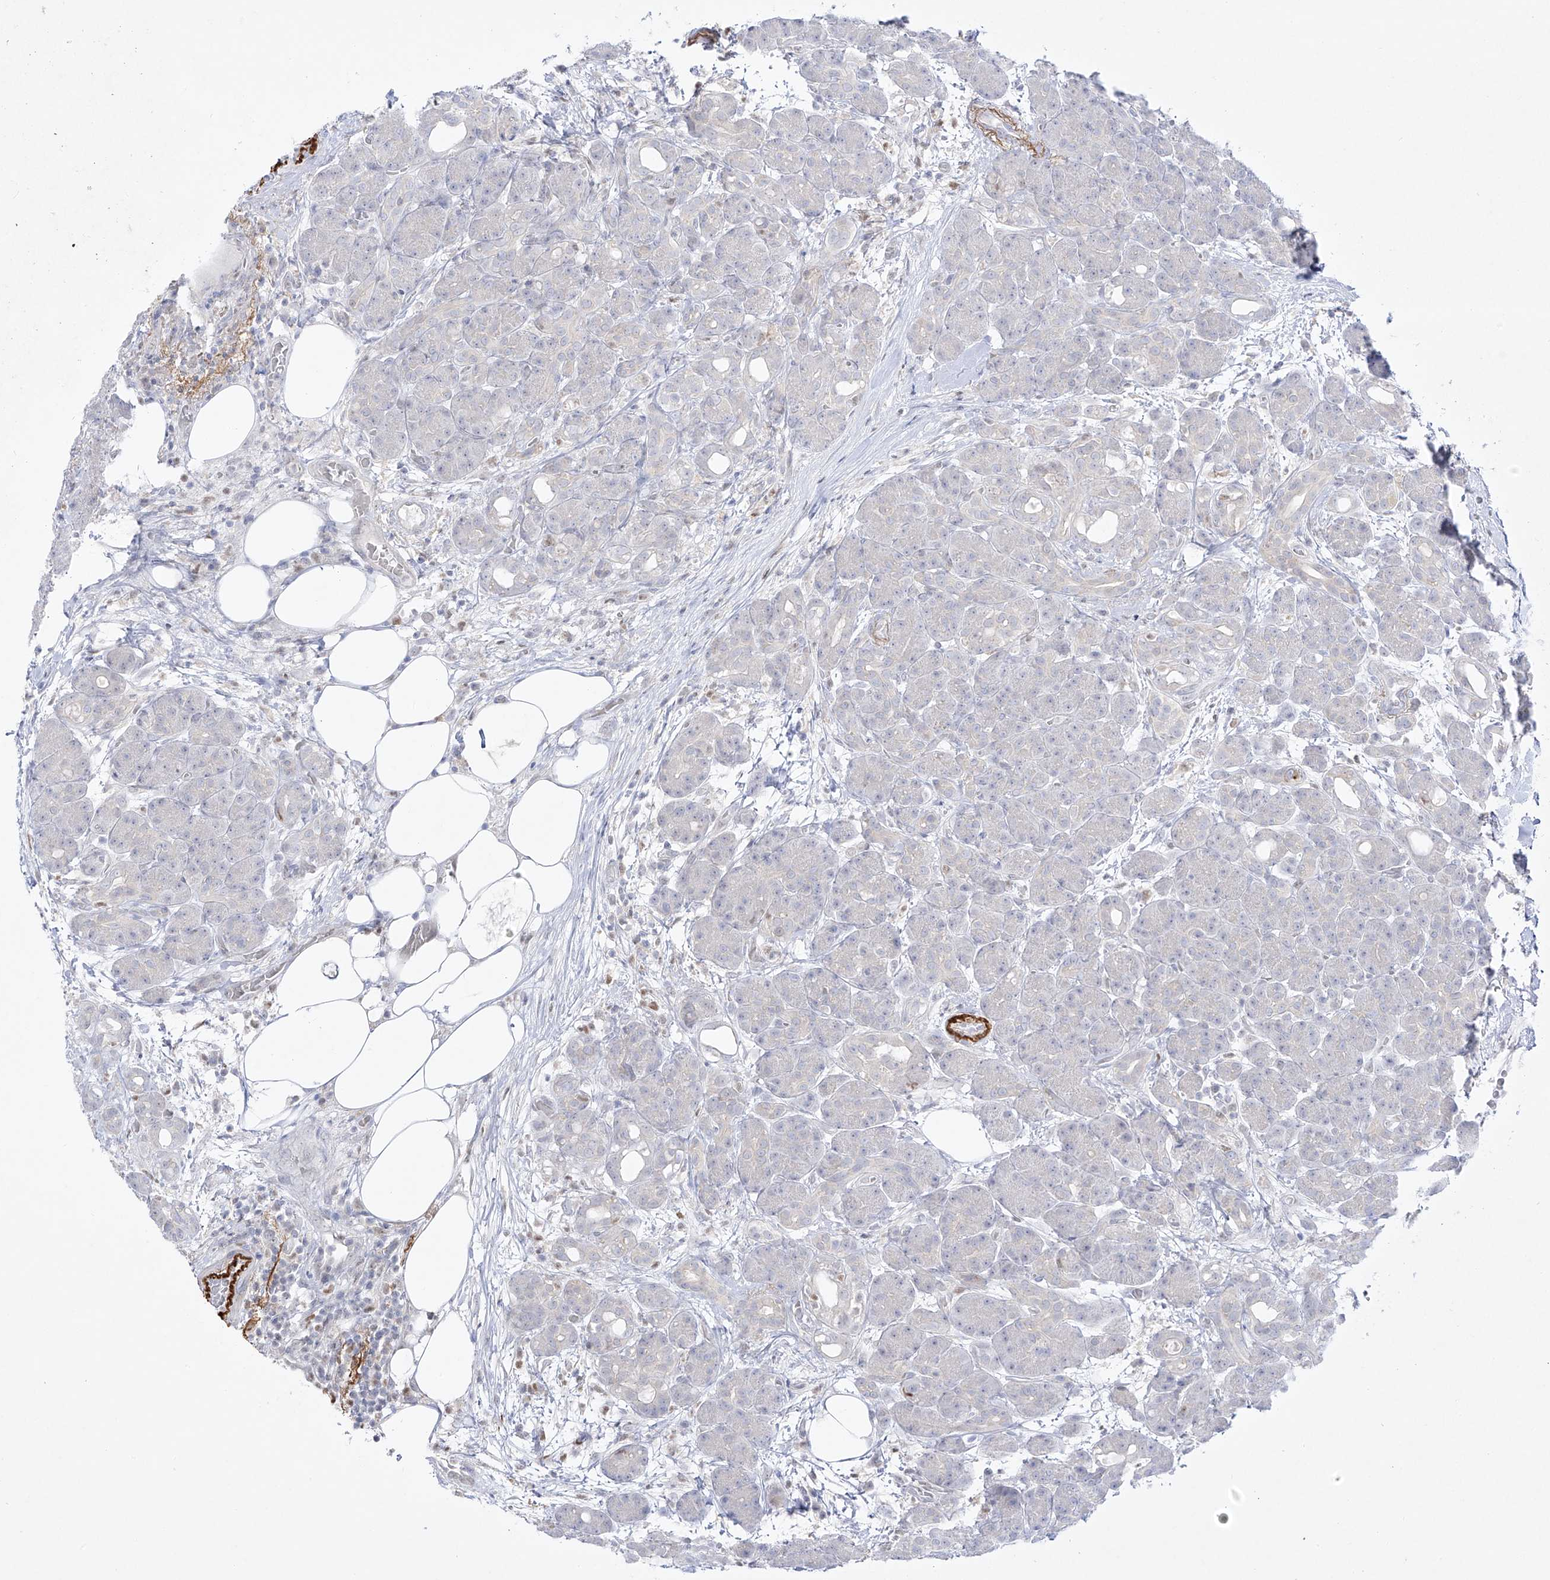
{"staining": {"intensity": "negative", "quantity": "none", "location": "none"}, "tissue": "pancreas", "cell_type": "Exocrine glandular cells", "image_type": "normal", "snomed": [{"axis": "morphology", "description": "Normal tissue, NOS"}, {"axis": "topography", "description": "Pancreas"}], "caption": "Photomicrograph shows no protein staining in exocrine glandular cells of benign pancreas. (DAB (3,3'-diaminobenzidine) immunohistochemistry with hematoxylin counter stain).", "gene": "DMKN", "patient": {"sex": "male", "age": 63}}